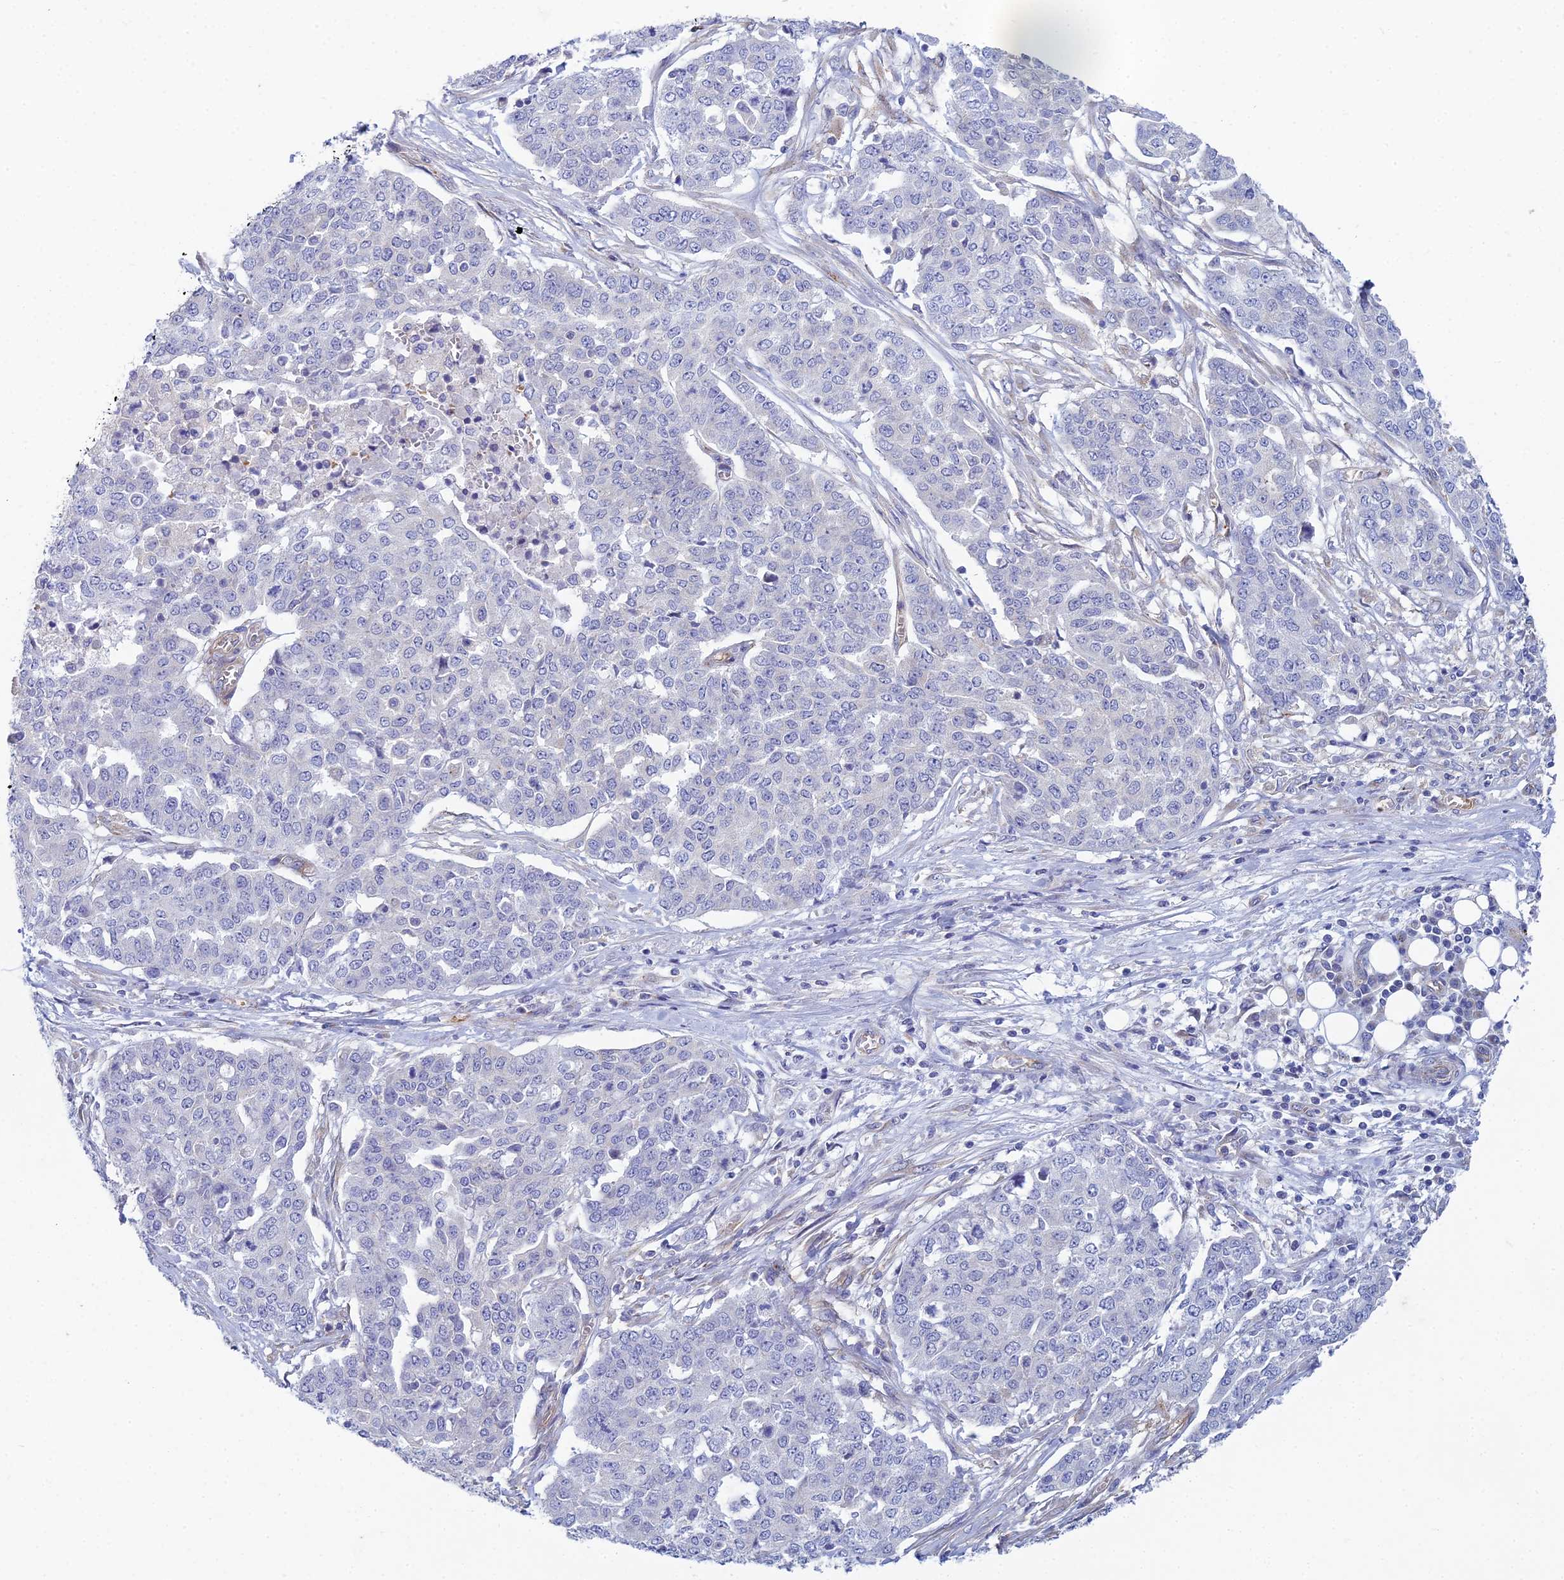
{"staining": {"intensity": "negative", "quantity": "none", "location": "none"}, "tissue": "ovarian cancer", "cell_type": "Tumor cells", "image_type": "cancer", "snomed": [{"axis": "morphology", "description": "Cystadenocarcinoma, serous, NOS"}, {"axis": "topography", "description": "Soft tissue"}, {"axis": "topography", "description": "Ovary"}], "caption": "Protein analysis of ovarian cancer (serous cystadenocarcinoma) displays no significant expression in tumor cells.", "gene": "ZNF564", "patient": {"sex": "female", "age": 57}}